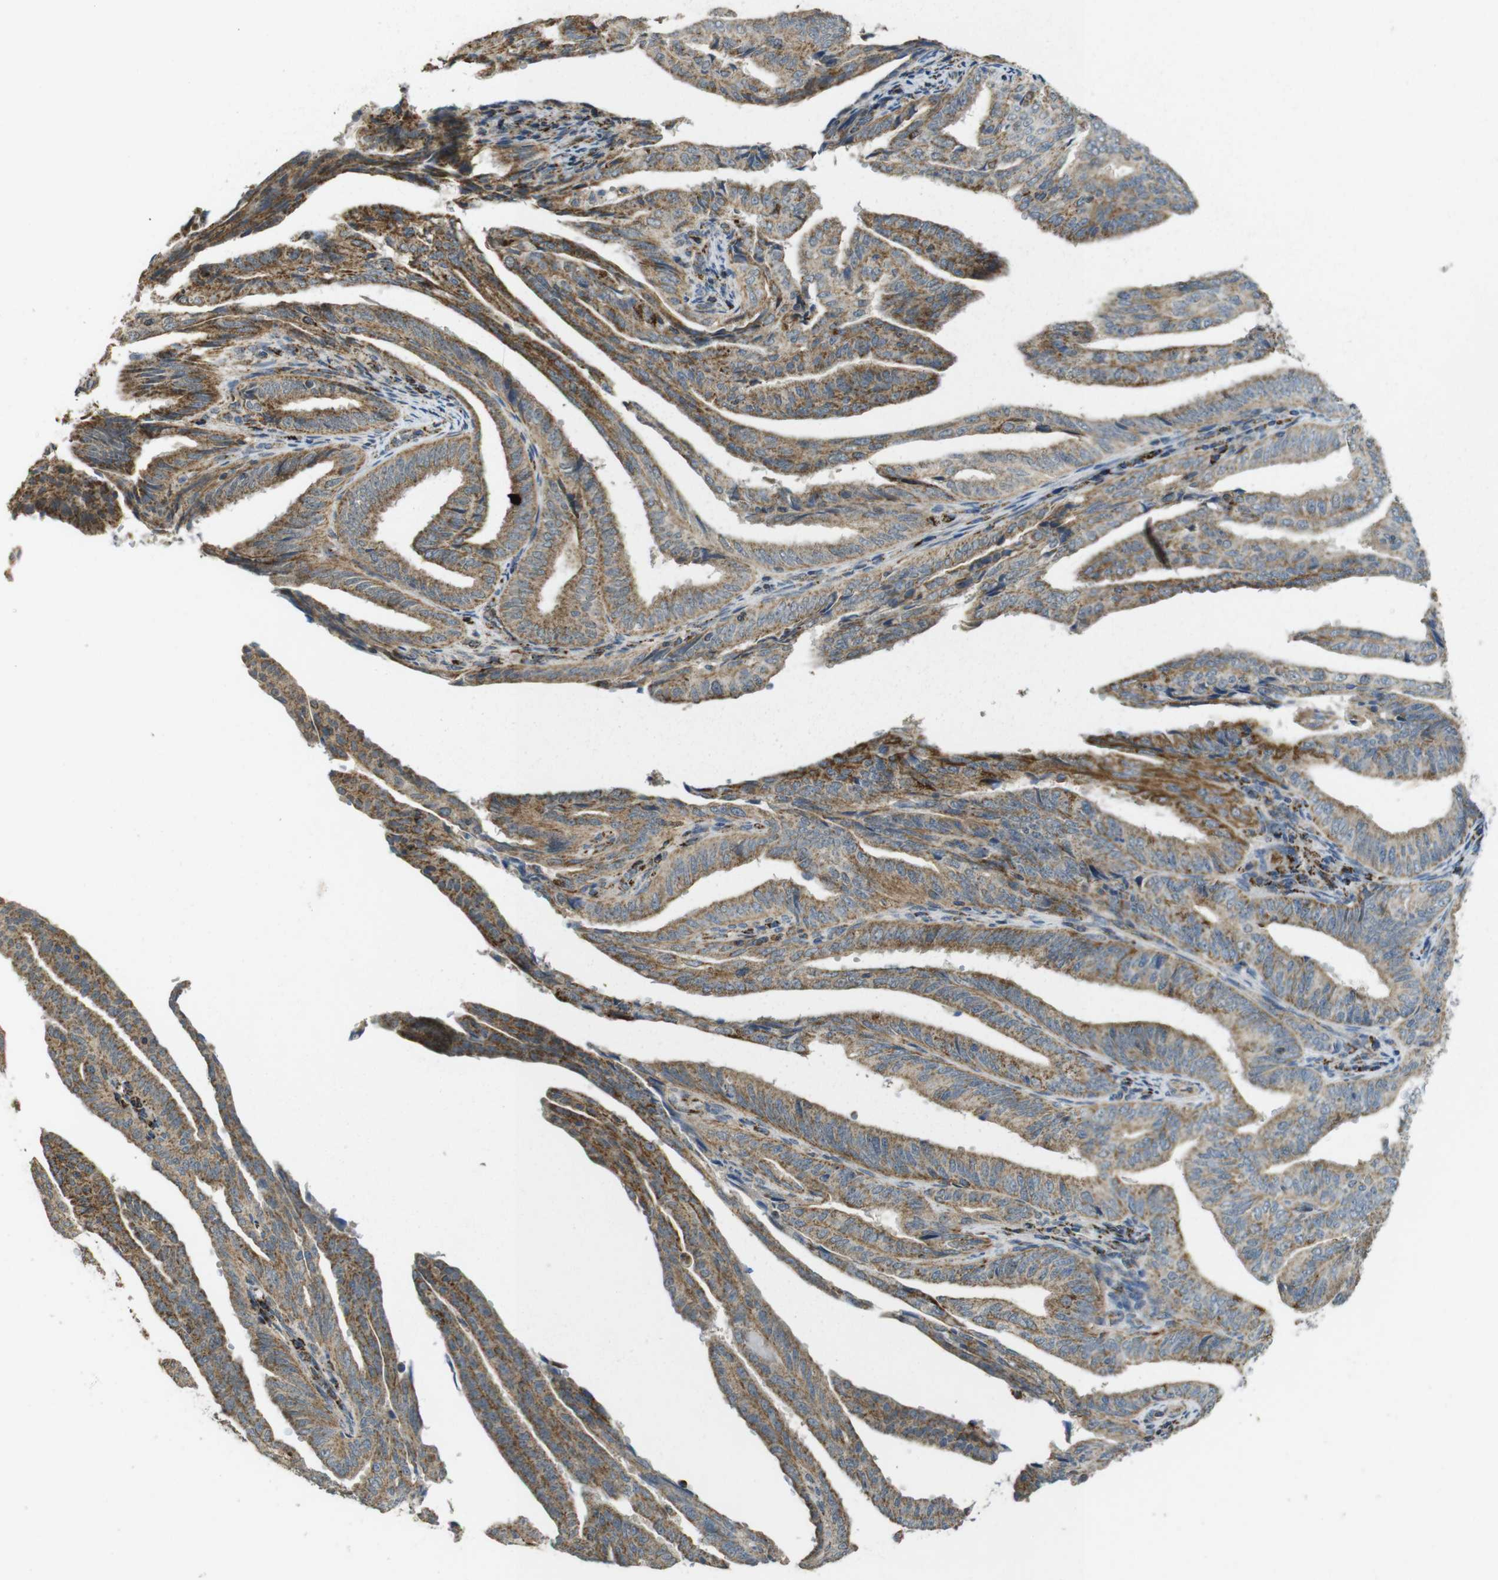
{"staining": {"intensity": "moderate", "quantity": ">75%", "location": "cytoplasmic/membranous"}, "tissue": "endometrial cancer", "cell_type": "Tumor cells", "image_type": "cancer", "snomed": [{"axis": "morphology", "description": "Adenocarcinoma, NOS"}, {"axis": "topography", "description": "Endometrium"}], "caption": "Immunohistochemical staining of adenocarcinoma (endometrial) displays medium levels of moderate cytoplasmic/membranous positivity in approximately >75% of tumor cells.", "gene": "CALHM2", "patient": {"sex": "female", "age": 58}}